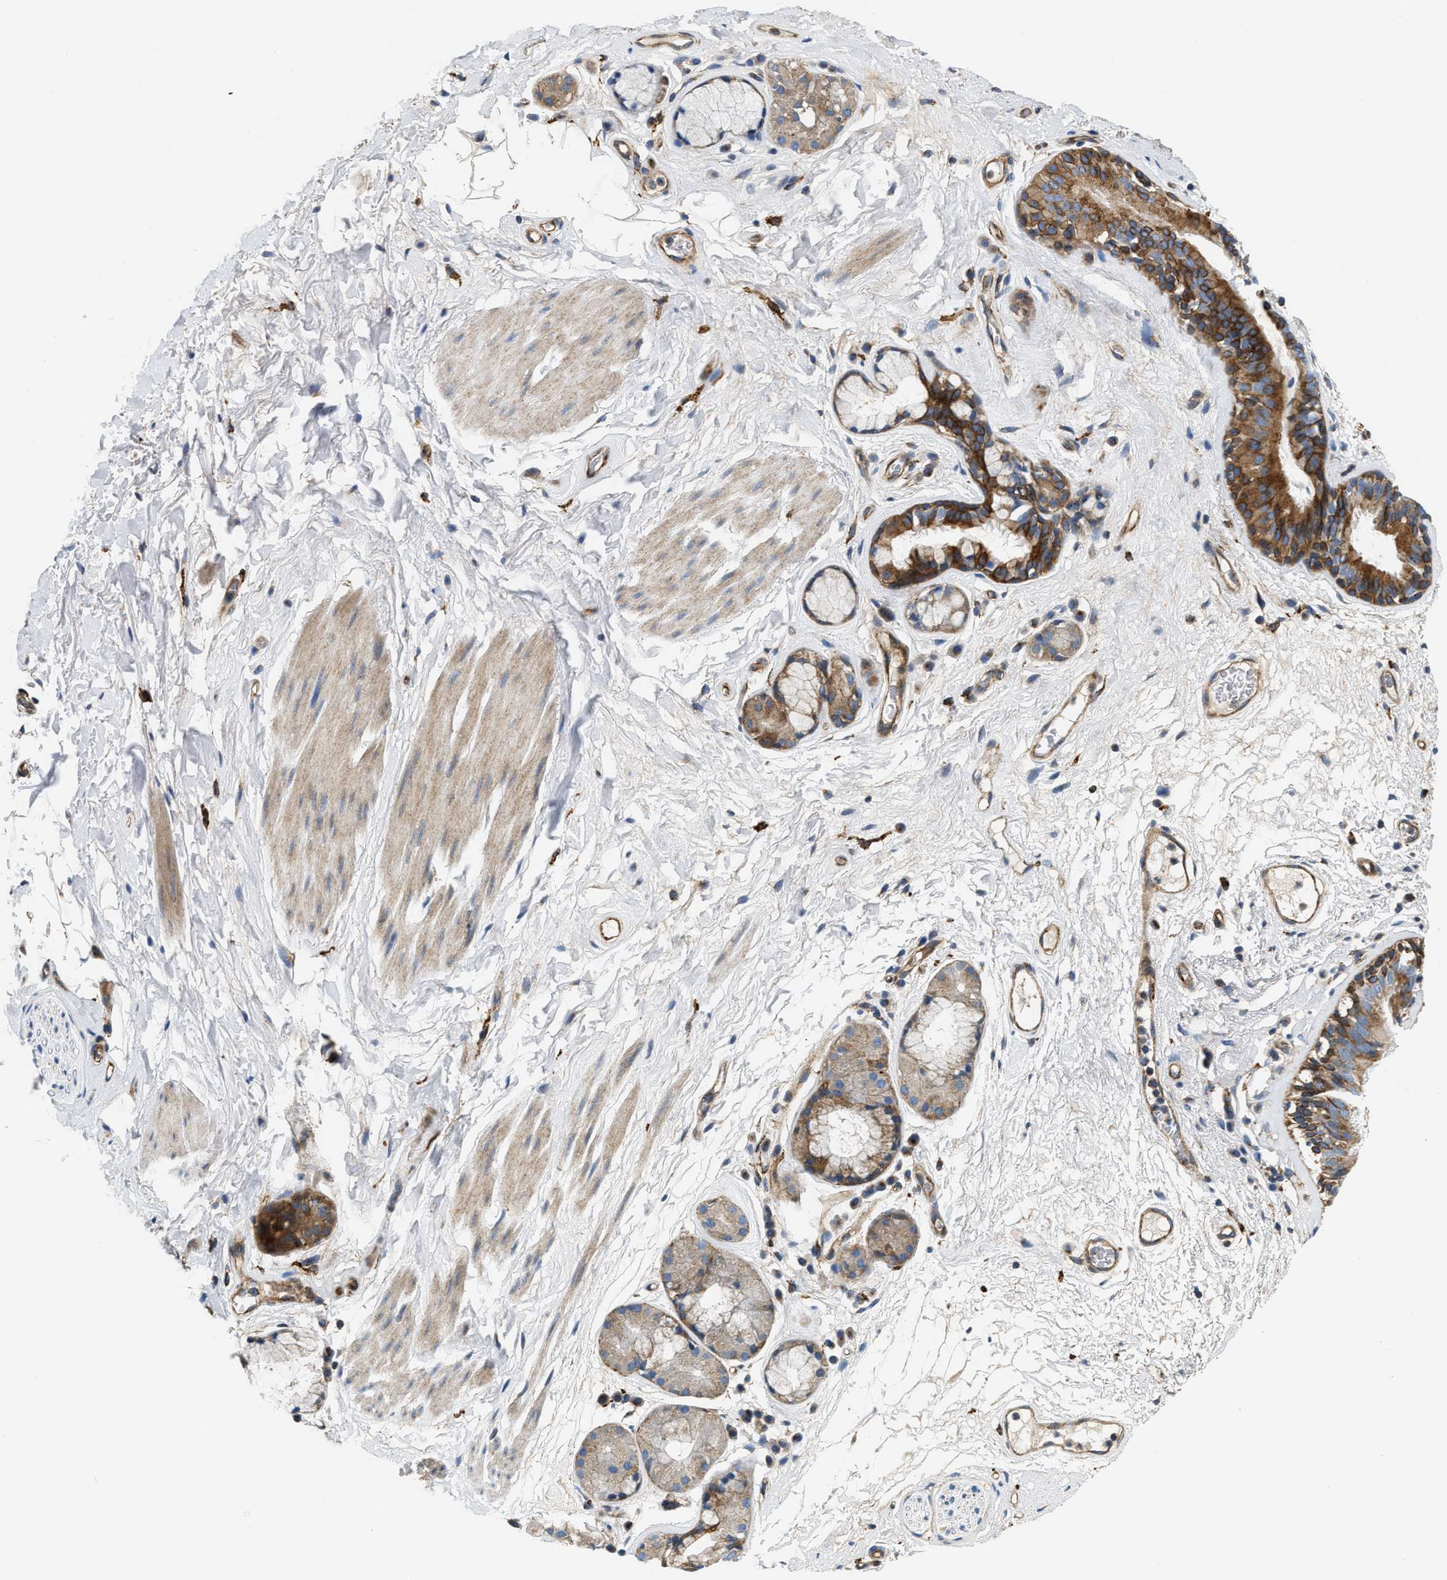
{"staining": {"intensity": "moderate", "quantity": ">75%", "location": "cytoplasmic/membranous"}, "tissue": "bronchus", "cell_type": "Respiratory epithelial cells", "image_type": "normal", "snomed": [{"axis": "morphology", "description": "Normal tissue, NOS"}, {"axis": "topography", "description": "Cartilage tissue"}], "caption": "A brown stain labels moderate cytoplasmic/membranous staining of a protein in respiratory epithelial cells of unremarkable human bronchus.", "gene": "NSUN7", "patient": {"sex": "female", "age": 63}}